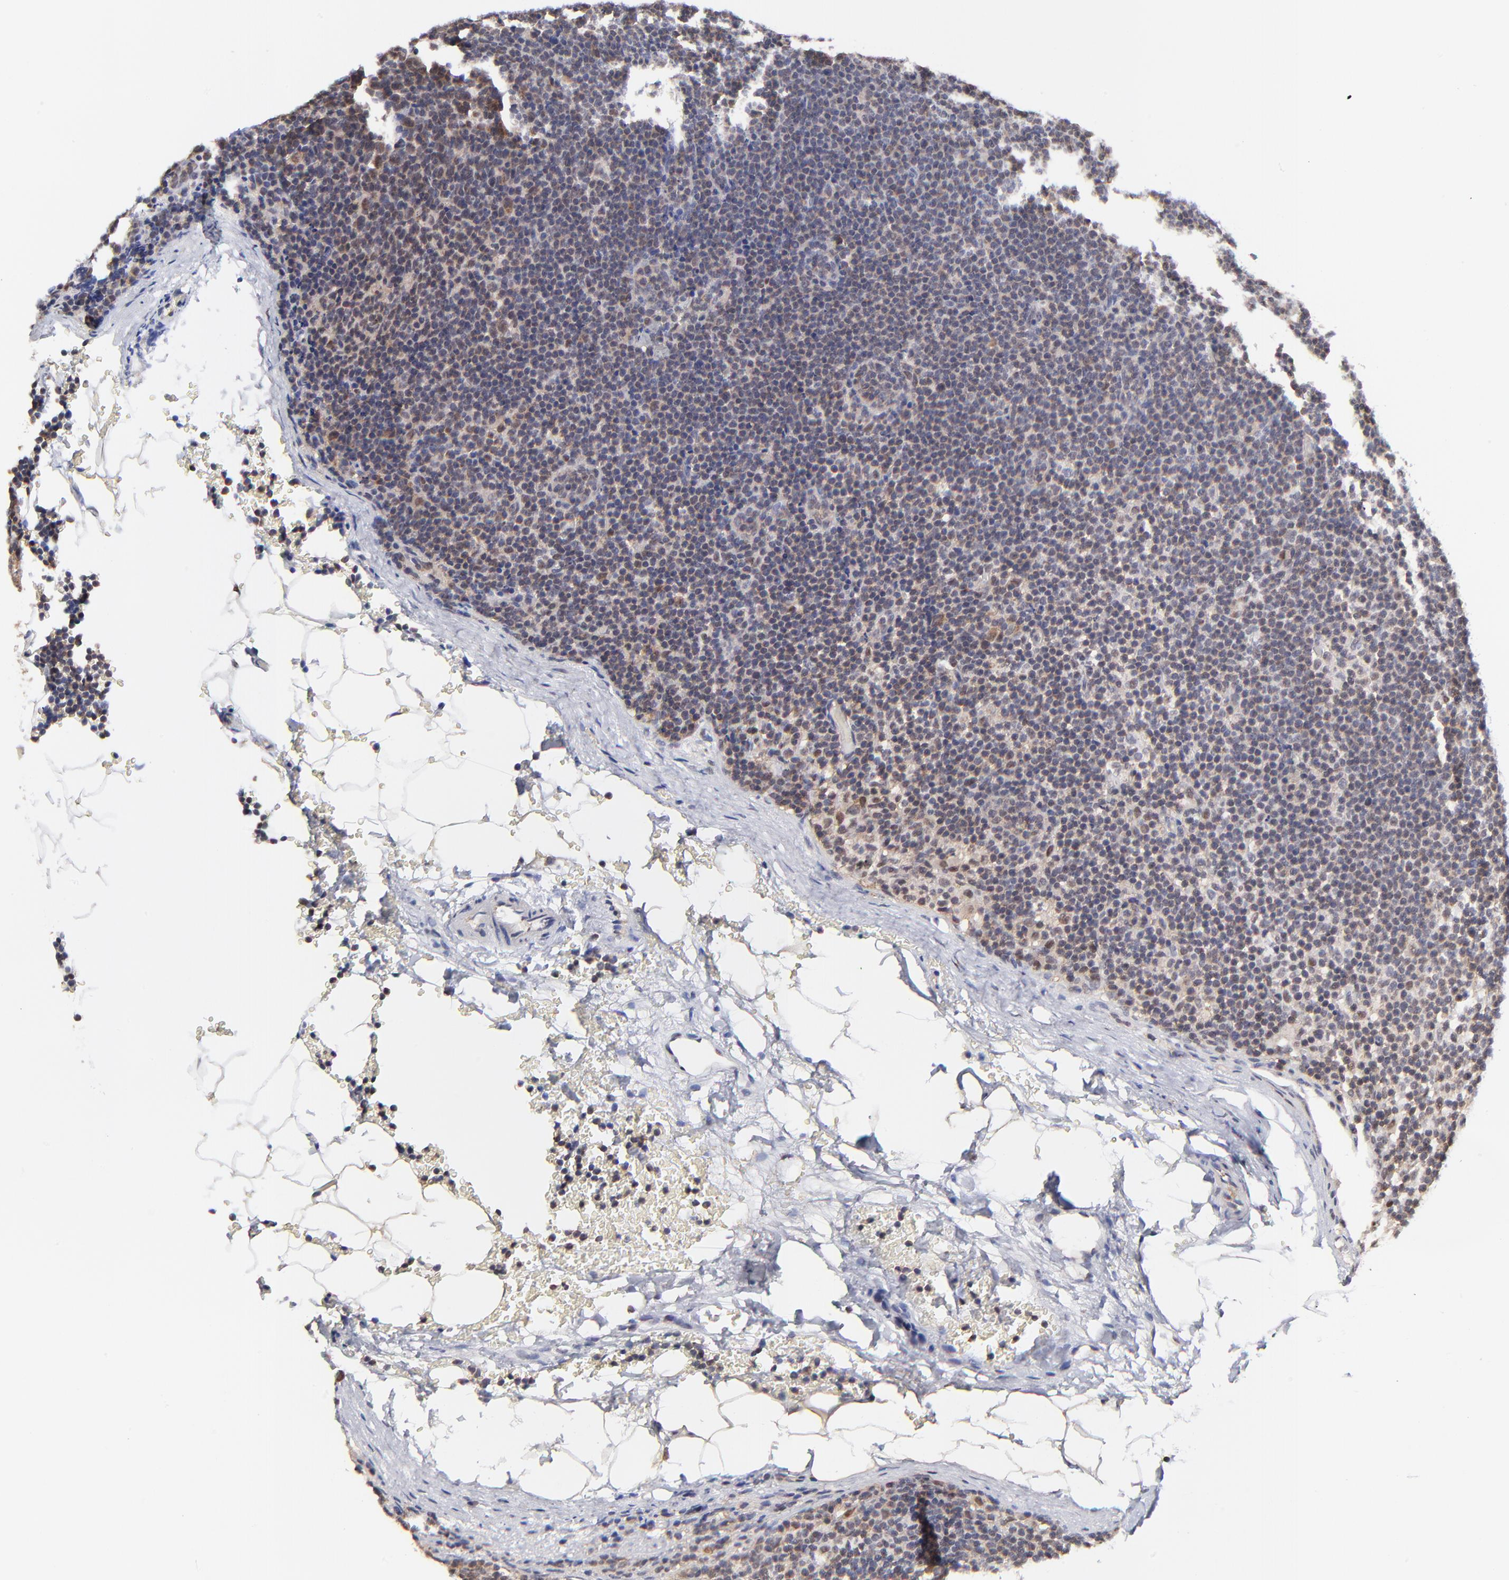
{"staining": {"intensity": "weak", "quantity": "<25%", "location": "nuclear"}, "tissue": "lymphoma", "cell_type": "Tumor cells", "image_type": "cancer", "snomed": [{"axis": "morphology", "description": "Malignant lymphoma, non-Hodgkin's type, High grade"}, {"axis": "topography", "description": "Lymph node"}], "caption": "High power microscopy histopathology image of an immunohistochemistry histopathology image of lymphoma, revealing no significant staining in tumor cells.", "gene": "PSMC4", "patient": {"sex": "female", "age": 58}}